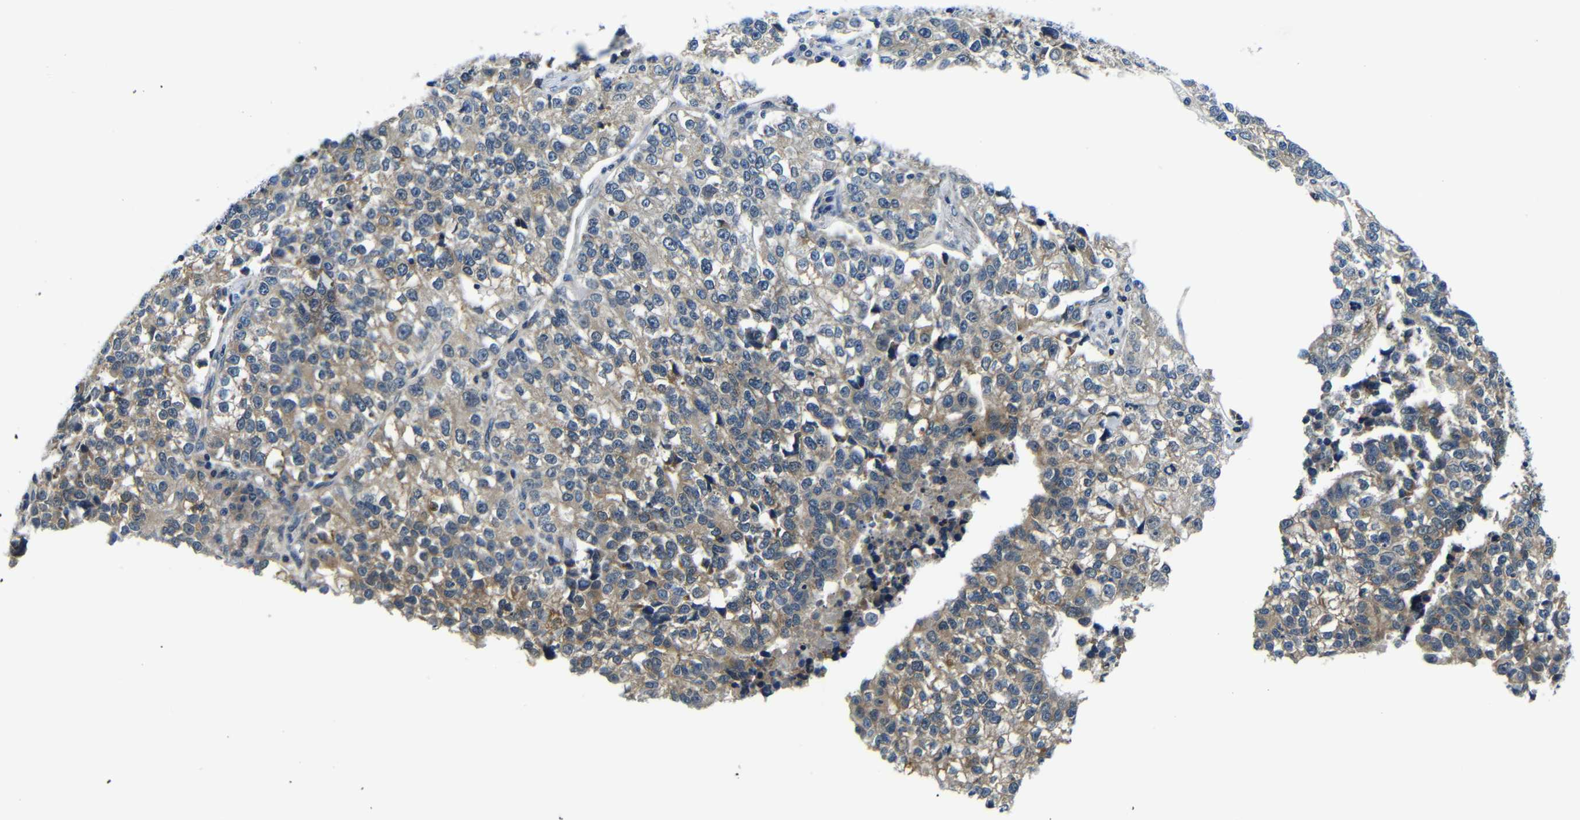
{"staining": {"intensity": "weak", "quantity": ">75%", "location": "cytoplasmic/membranous"}, "tissue": "lung cancer", "cell_type": "Tumor cells", "image_type": "cancer", "snomed": [{"axis": "morphology", "description": "Adenocarcinoma, NOS"}, {"axis": "topography", "description": "Lung"}], "caption": "Immunohistochemical staining of adenocarcinoma (lung) demonstrates low levels of weak cytoplasmic/membranous protein expression in about >75% of tumor cells.", "gene": "FKBP14", "patient": {"sex": "male", "age": 49}}